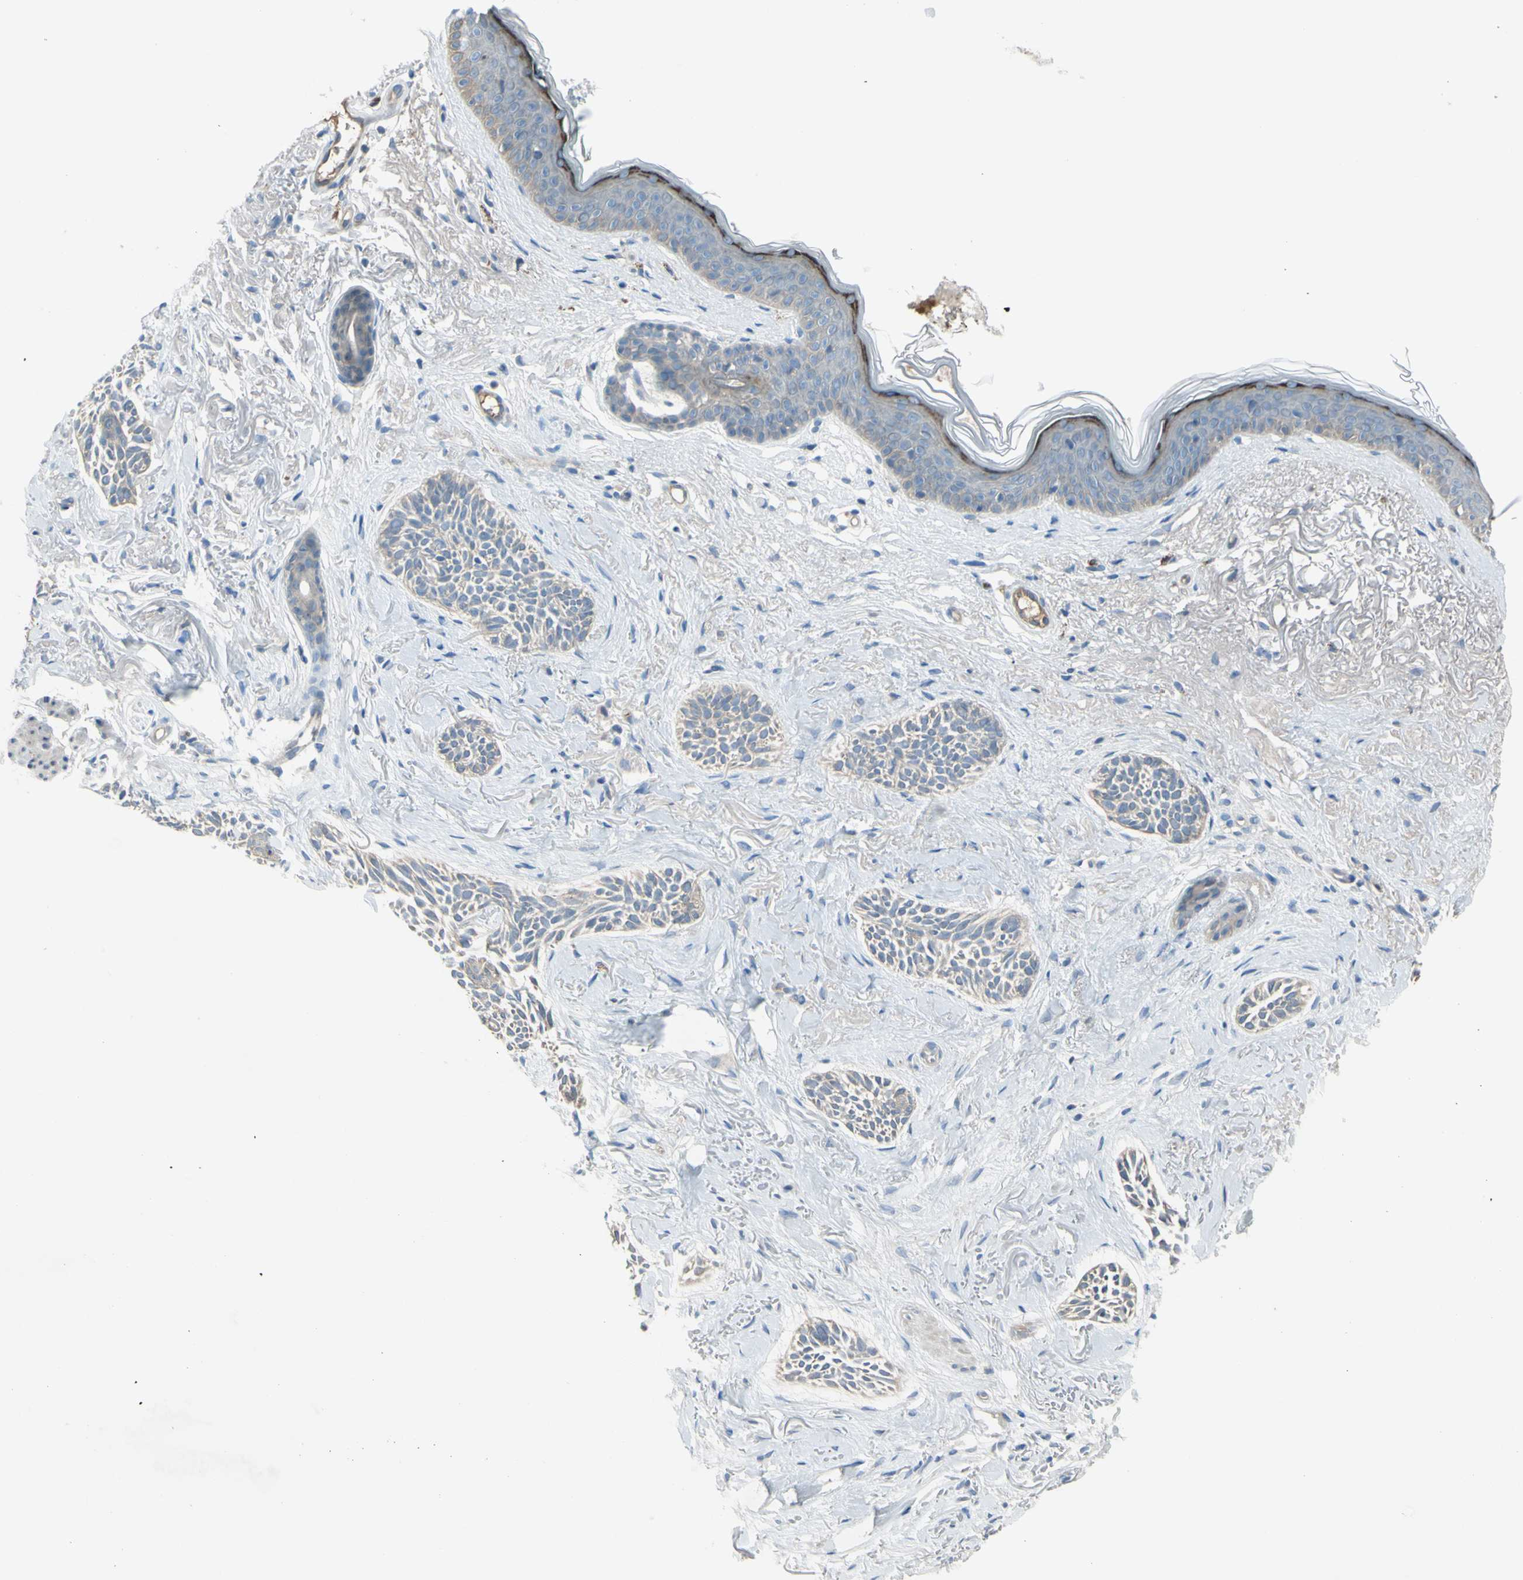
{"staining": {"intensity": "weak", "quantity": "<25%", "location": "cytoplasmic/membranous"}, "tissue": "skin cancer", "cell_type": "Tumor cells", "image_type": "cancer", "snomed": [{"axis": "morphology", "description": "Normal tissue, NOS"}, {"axis": "morphology", "description": "Basal cell carcinoma"}, {"axis": "topography", "description": "Skin"}], "caption": "Immunohistochemical staining of skin cancer (basal cell carcinoma) displays no significant expression in tumor cells.", "gene": "ATRN", "patient": {"sex": "female", "age": 84}}